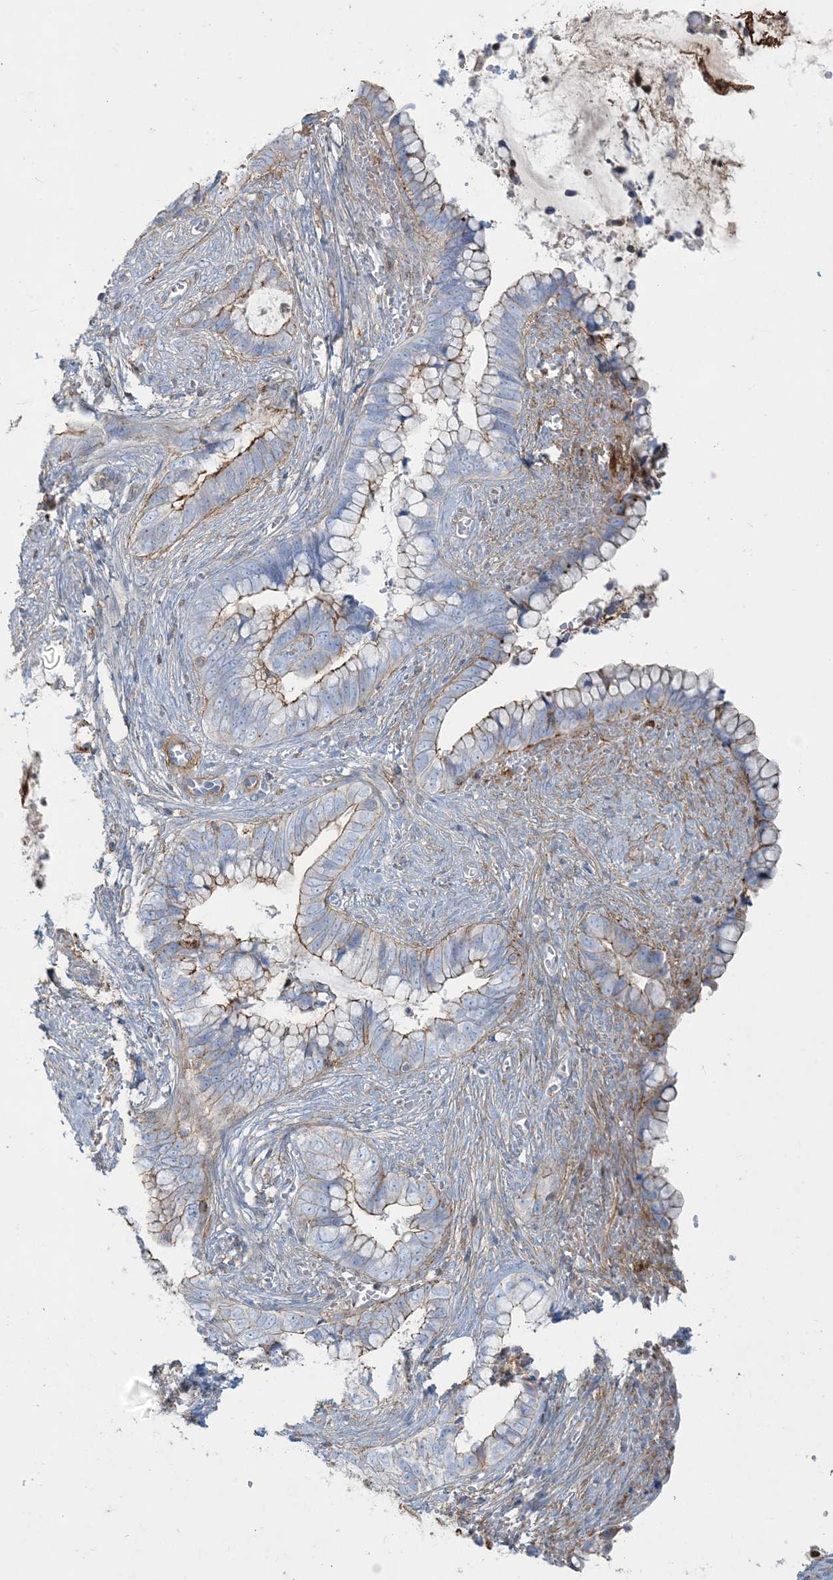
{"staining": {"intensity": "weak", "quantity": "<25%", "location": "cytoplasmic/membranous"}, "tissue": "cervical cancer", "cell_type": "Tumor cells", "image_type": "cancer", "snomed": [{"axis": "morphology", "description": "Adenocarcinoma, NOS"}, {"axis": "topography", "description": "Cervix"}], "caption": "DAB (3,3'-diaminobenzidine) immunohistochemical staining of human cervical cancer reveals no significant expression in tumor cells.", "gene": "GTF3C2", "patient": {"sex": "female", "age": 44}}